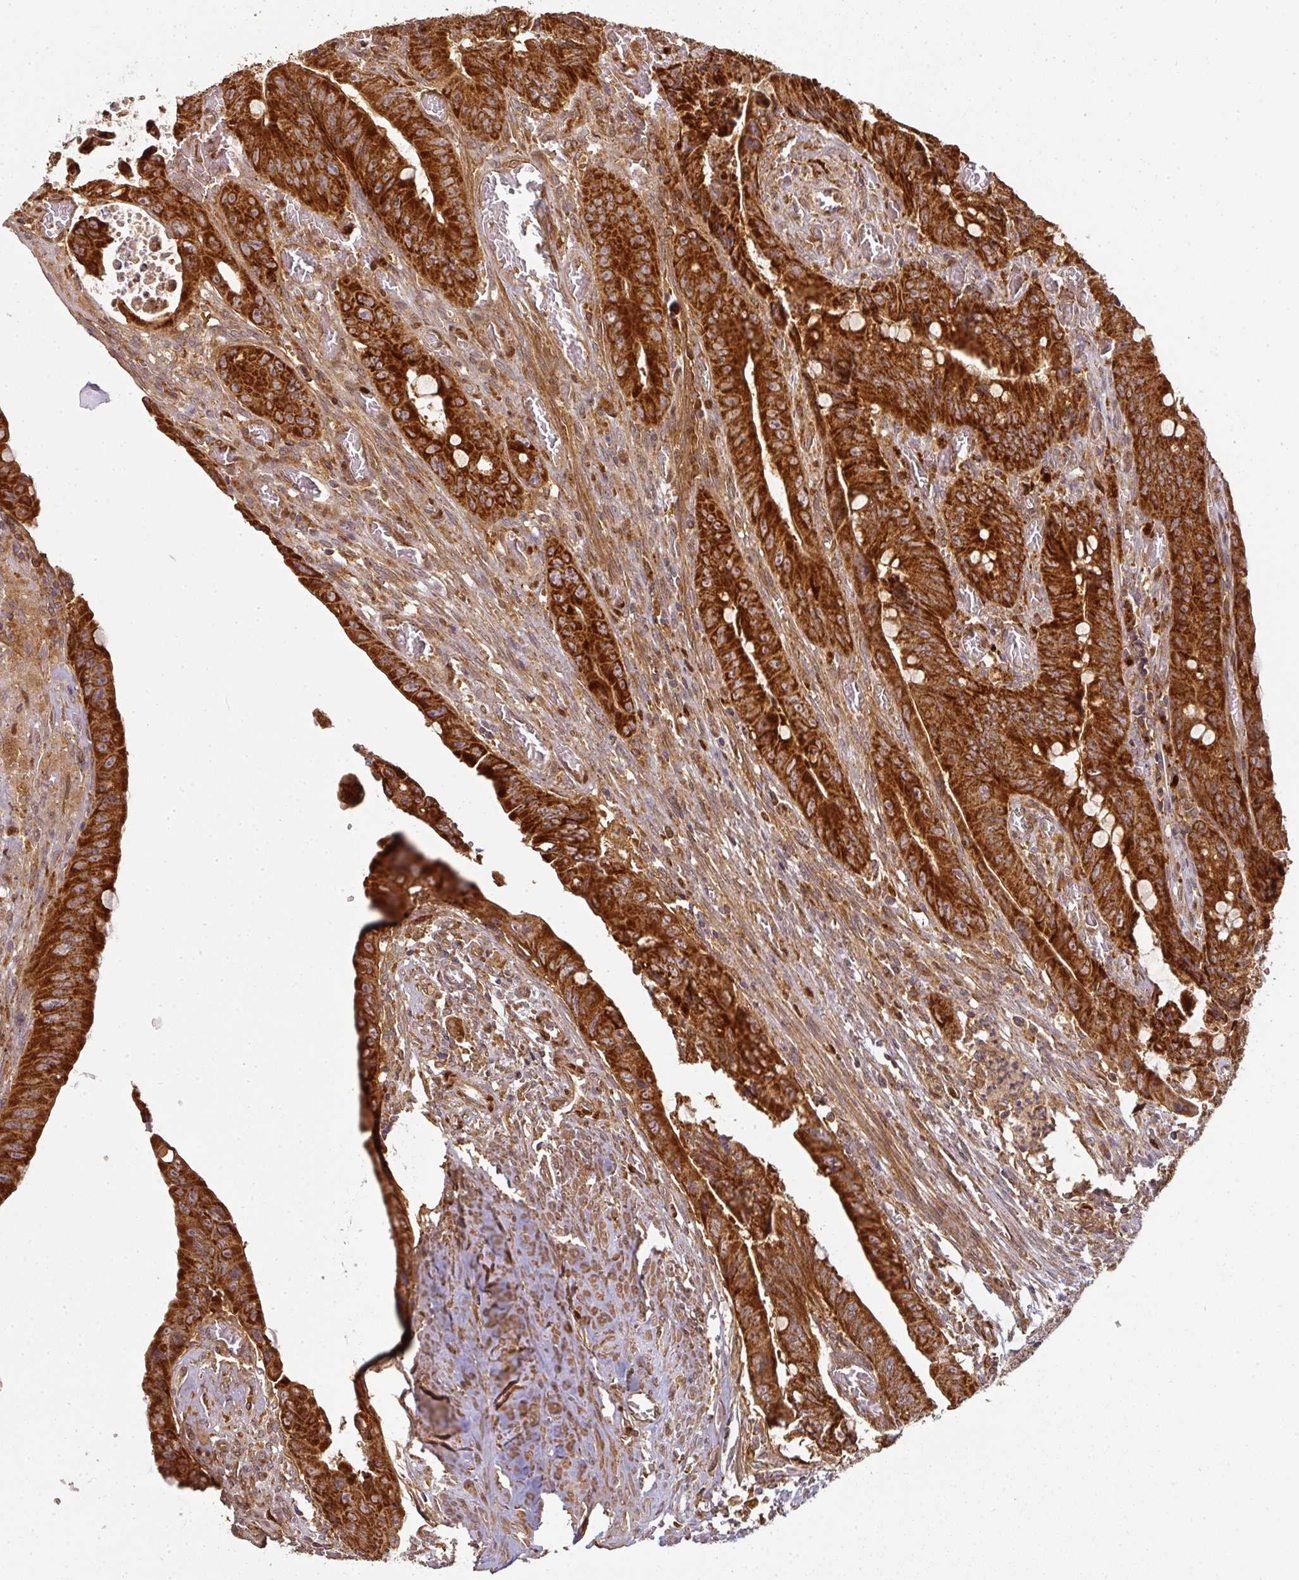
{"staining": {"intensity": "strong", "quantity": ">75%", "location": "cytoplasmic/membranous"}, "tissue": "colorectal cancer", "cell_type": "Tumor cells", "image_type": "cancer", "snomed": [{"axis": "morphology", "description": "Adenocarcinoma, NOS"}, {"axis": "topography", "description": "Rectum"}], "caption": "Colorectal cancer tissue shows strong cytoplasmic/membranous staining in approximately >75% of tumor cells, visualized by immunohistochemistry.", "gene": "MALSU1", "patient": {"sex": "male", "age": 78}}